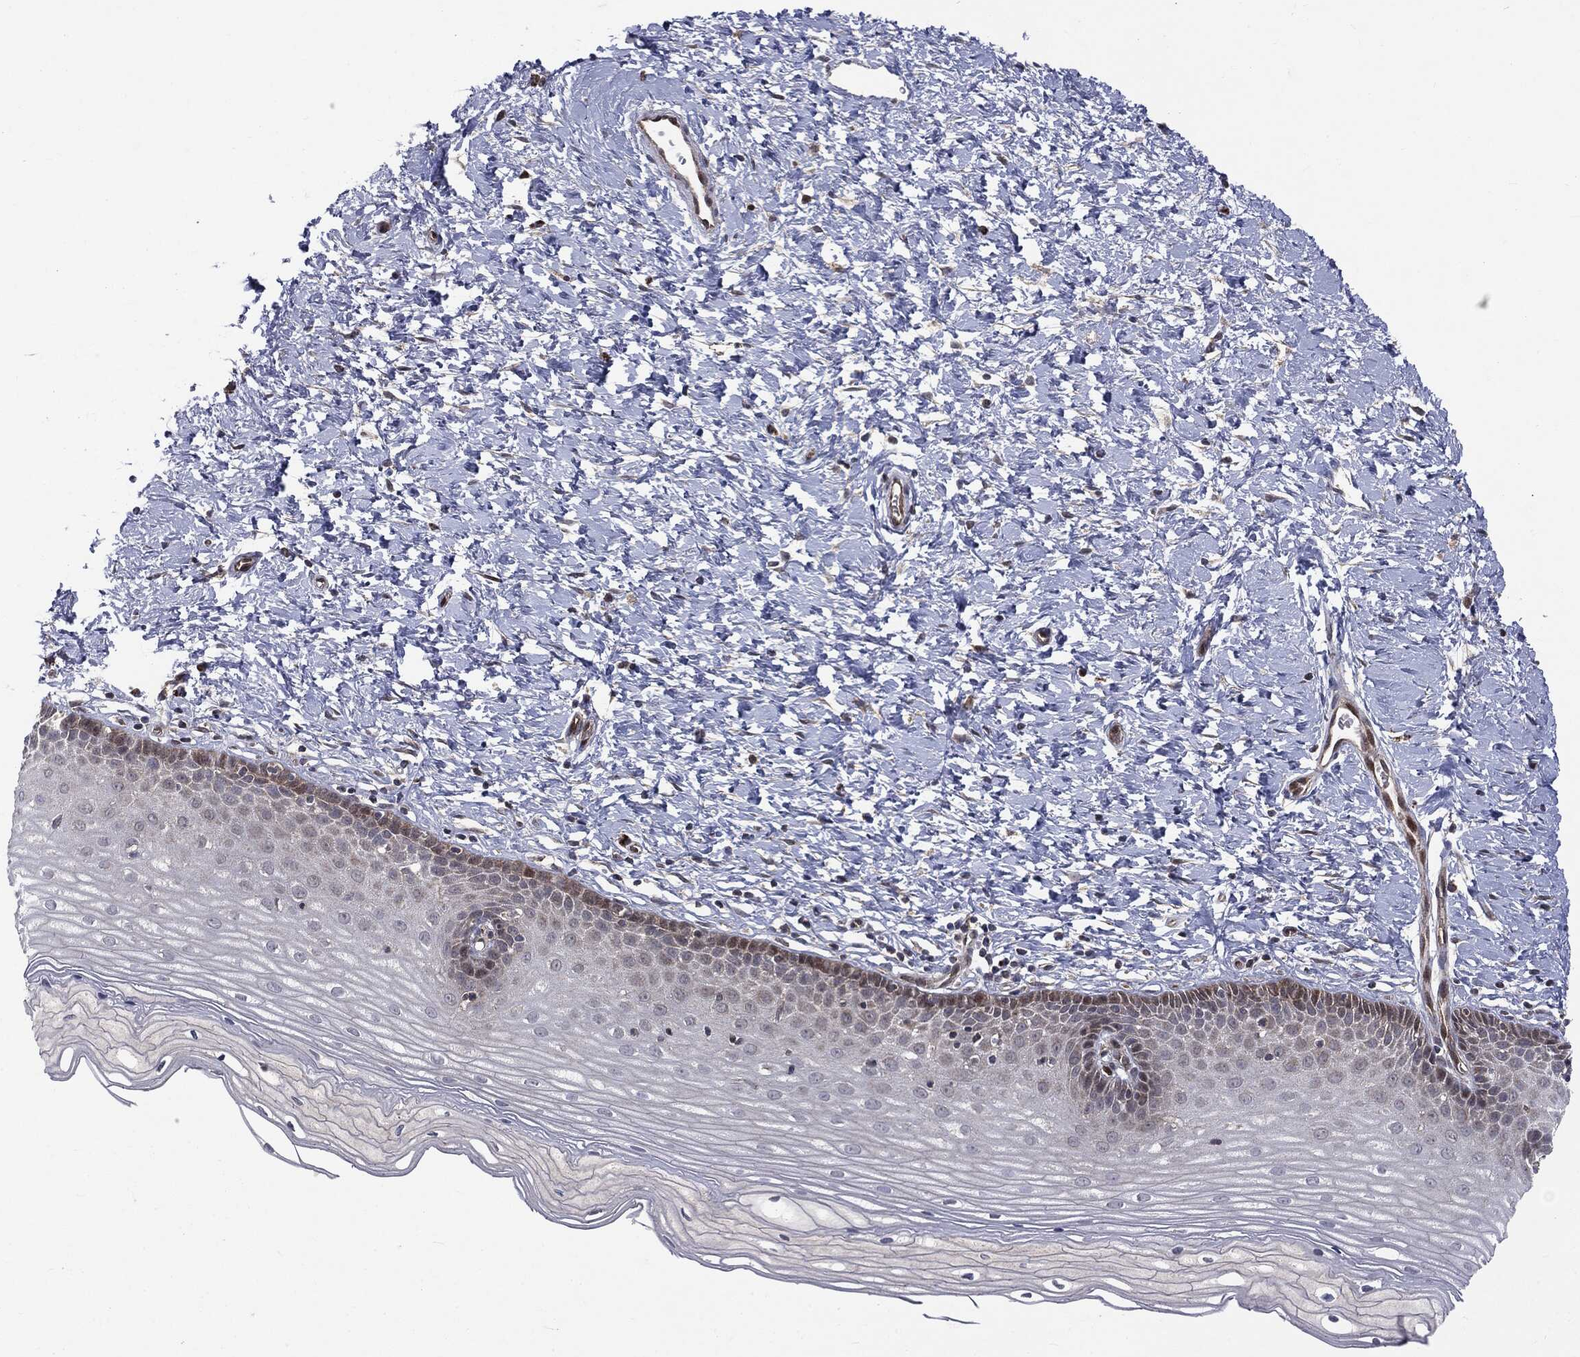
{"staining": {"intensity": "moderate", "quantity": "25%-75%", "location": "cytoplasmic/membranous,nuclear"}, "tissue": "cervix", "cell_type": "Glandular cells", "image_type": "normal", "snomed": [{"axis": "morphology", "description": "Normal tissue, NOS"}, {"axis": "topography", "description": "Cervix"}], "caption": "The photomicrograph displays immunohistochemical staining of benign cervix. There is moderate cytoplasmic/membranous,nuclear expression is present in approximately 25%-75% of glandular cells.", "gene": "PTPA", "patient": {"sex": "female", "age": 37}}